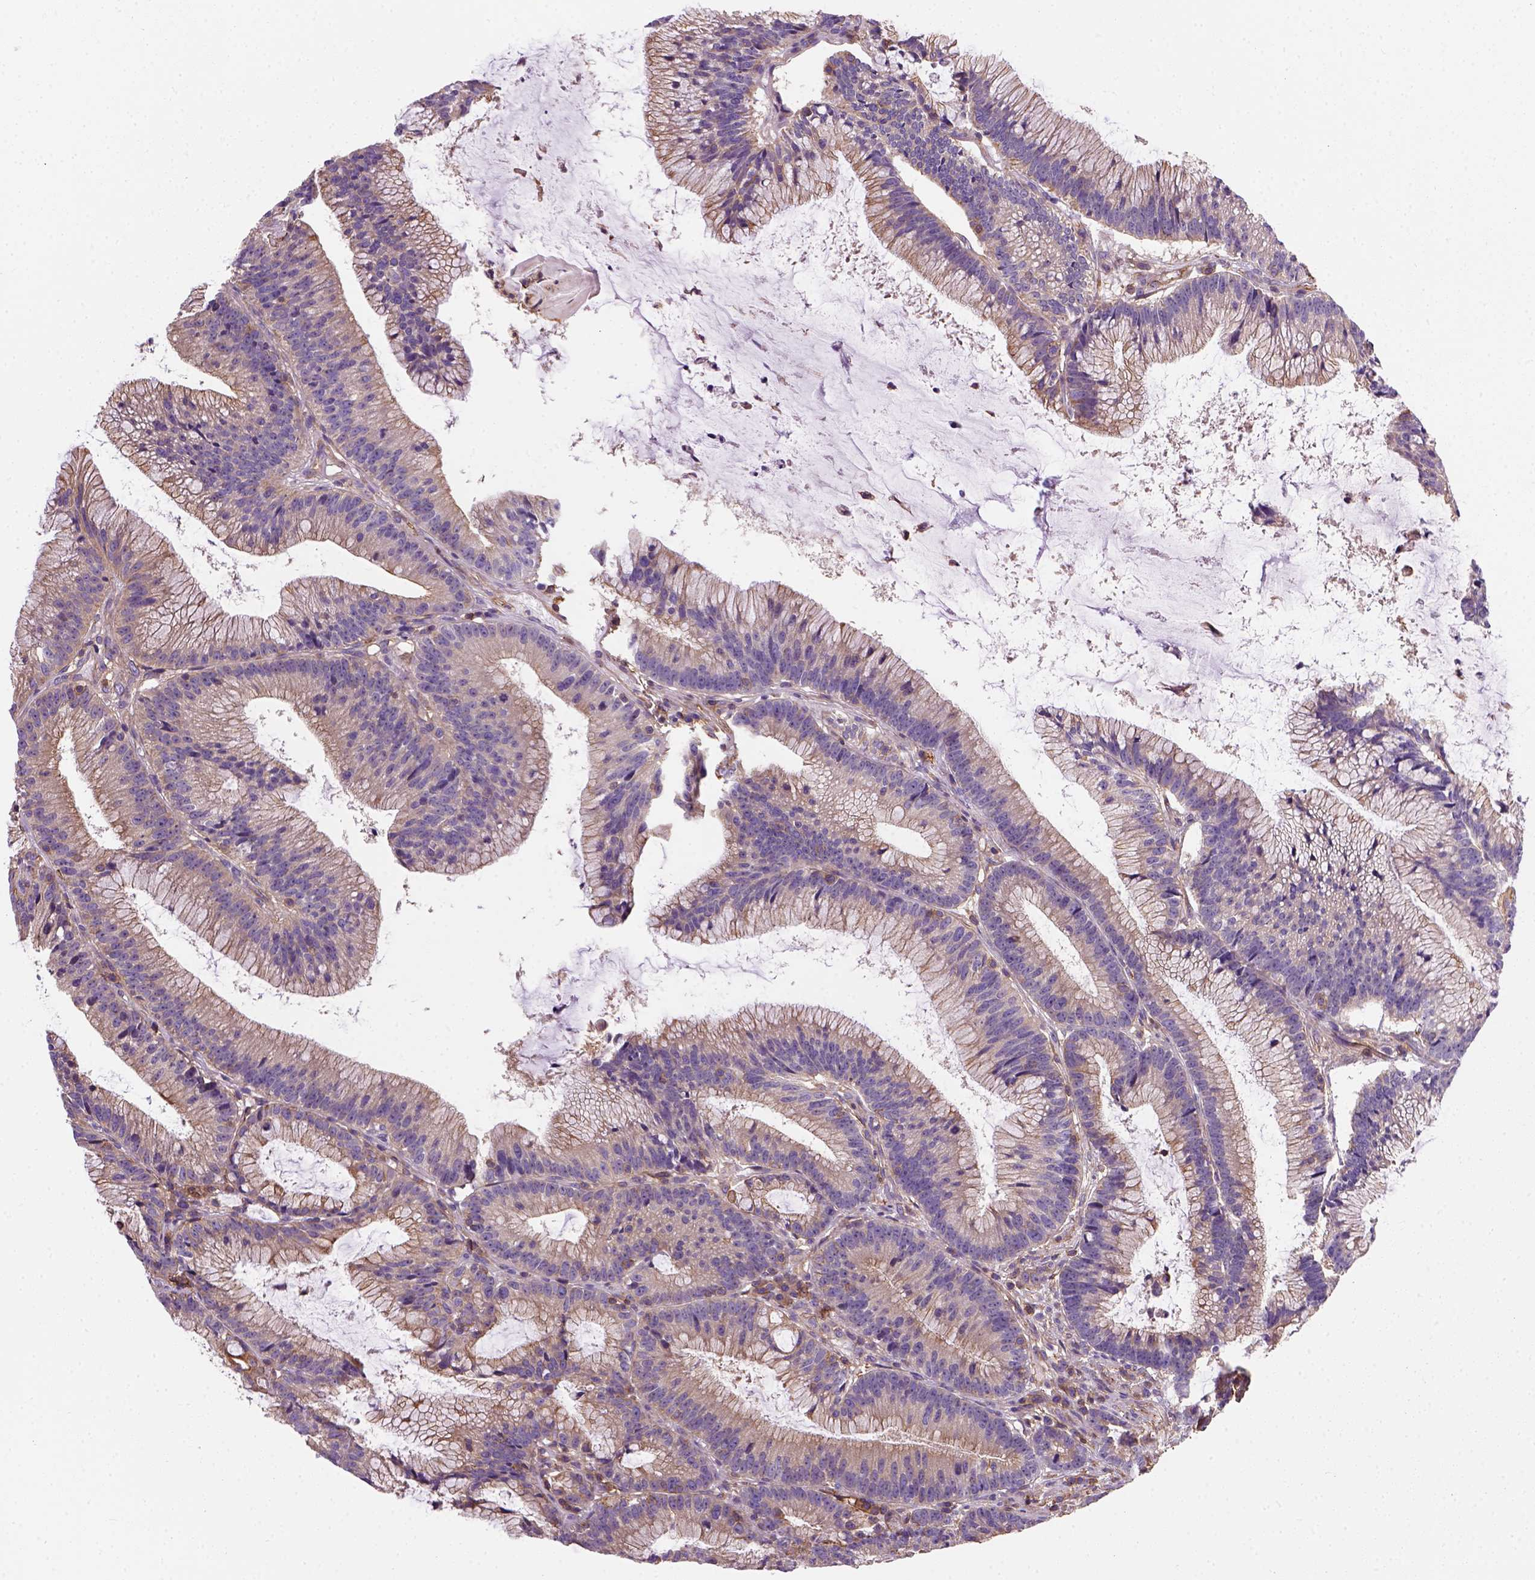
{"staining": {"intensity": "moderate", "quantity": "<25%", "location": "cytoplasmic/membranous"}, "tissue": "colorectal cancer", "cell_type": "Tumor cells", "image_type": "cancer", "snomed": [{"axis": "morphology", "description": "Adenocarcinoma, NOS"}, {"axis": "topography", "description": "Colon"}], "caption": "A photomicrograph showing moderate cytoplasmic/membranous expression in approximately <25% of tumor cells in colorectal adenocarcinoma, as visualized by brown immunohistochemical staining.", "gene": "GPRC5D", "patient": {"sex": "female", "age": 78}}